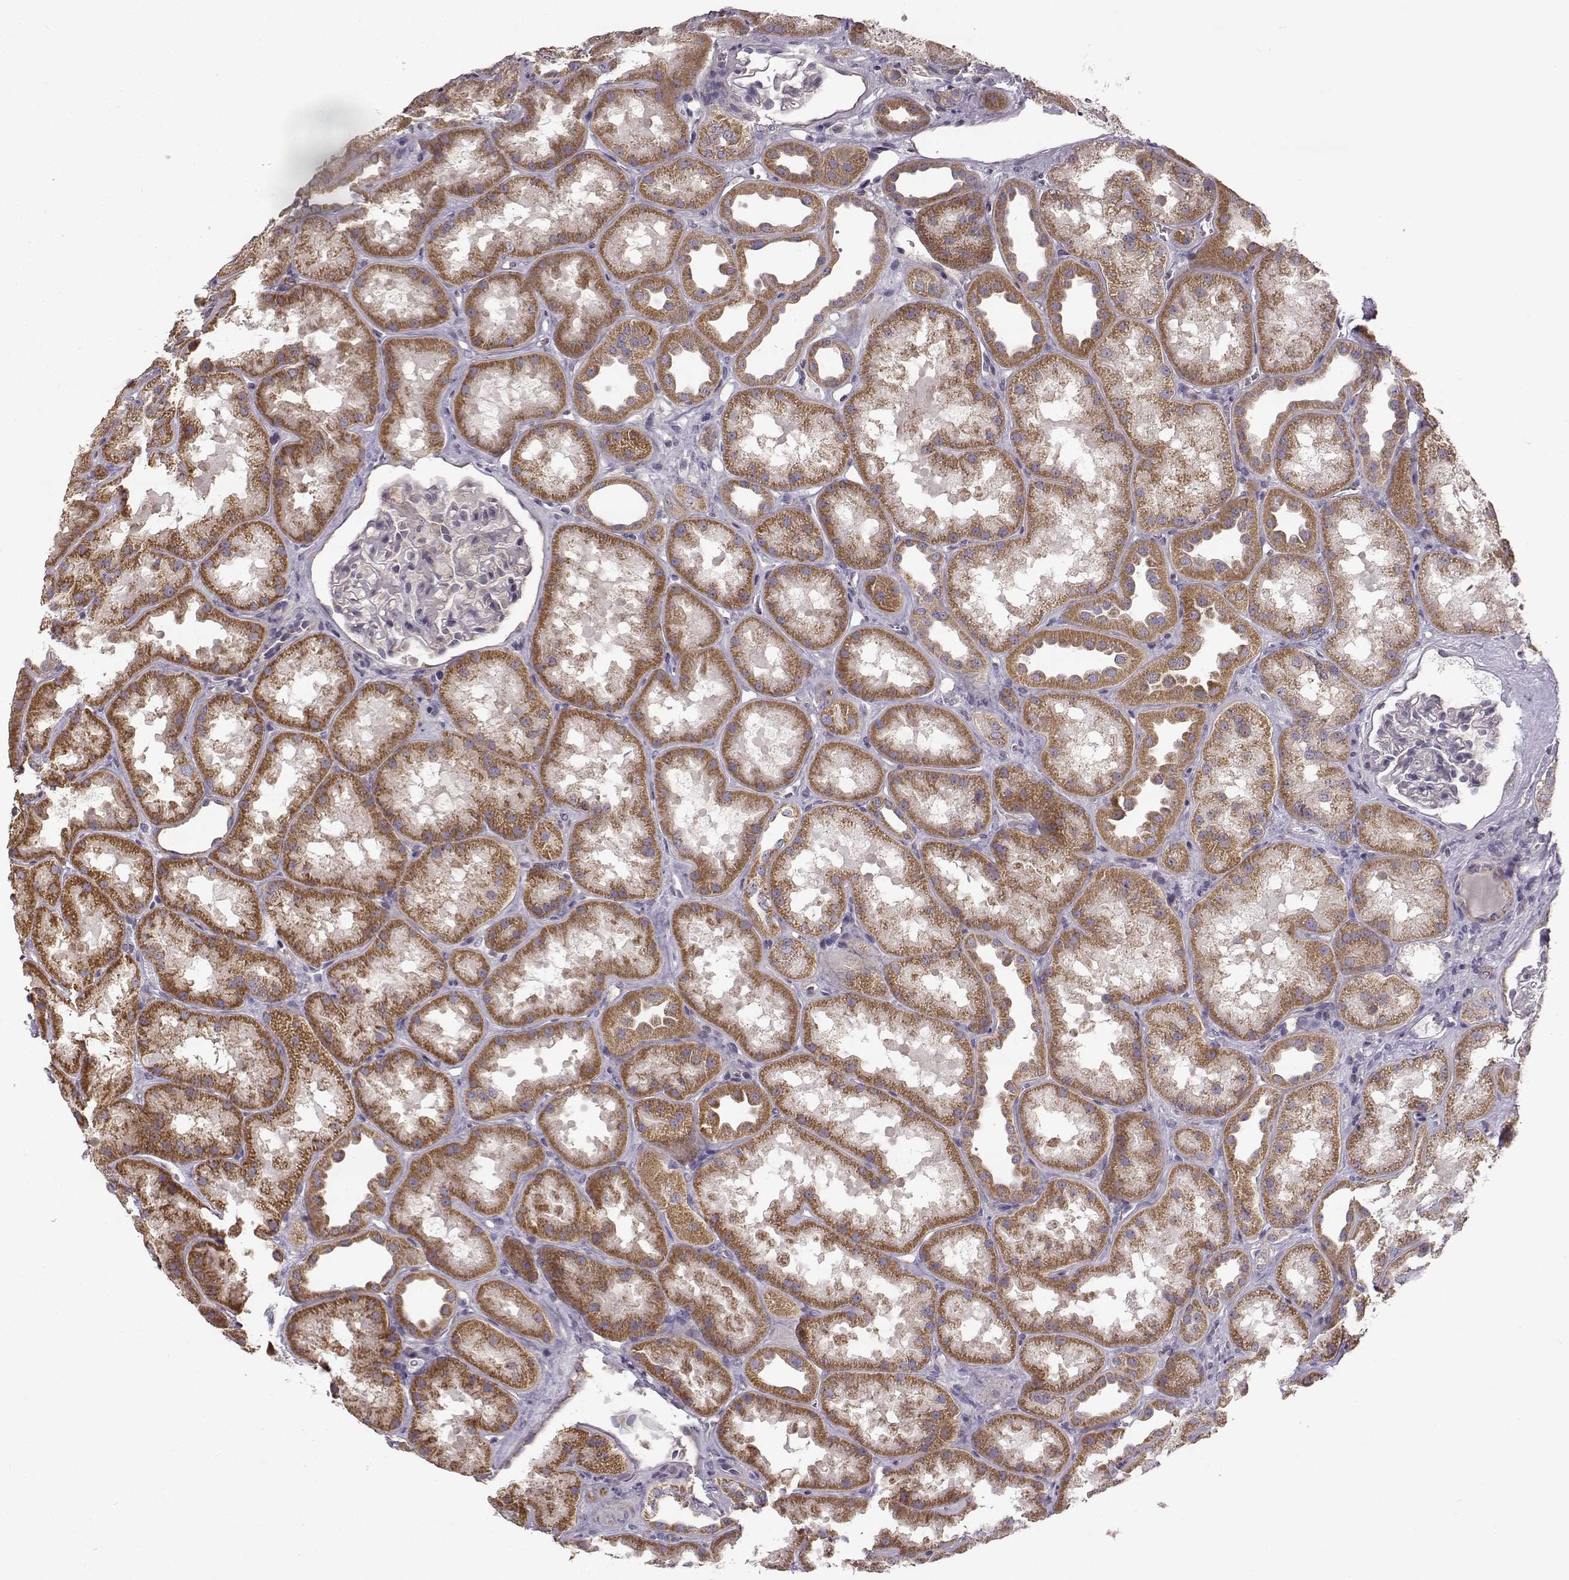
{"staining": {"intensity": "negative", "quantity": "none", "location": "none"}, "tissue": "kidney", "cell_type": "Cells in glomeruli", "image_type": "normal", "snomed": [{"axis": "morphology", "description": "Normal tissue, NOS"}, {"axis": "topography", "description": "Kidney"}], "caption": "Immunohistochemical staining of benign human kidney reveals no significant positivity in cells in glomeruli.", "gene": "ERBB3", "patient": {"sex": "male", "age": 61}}